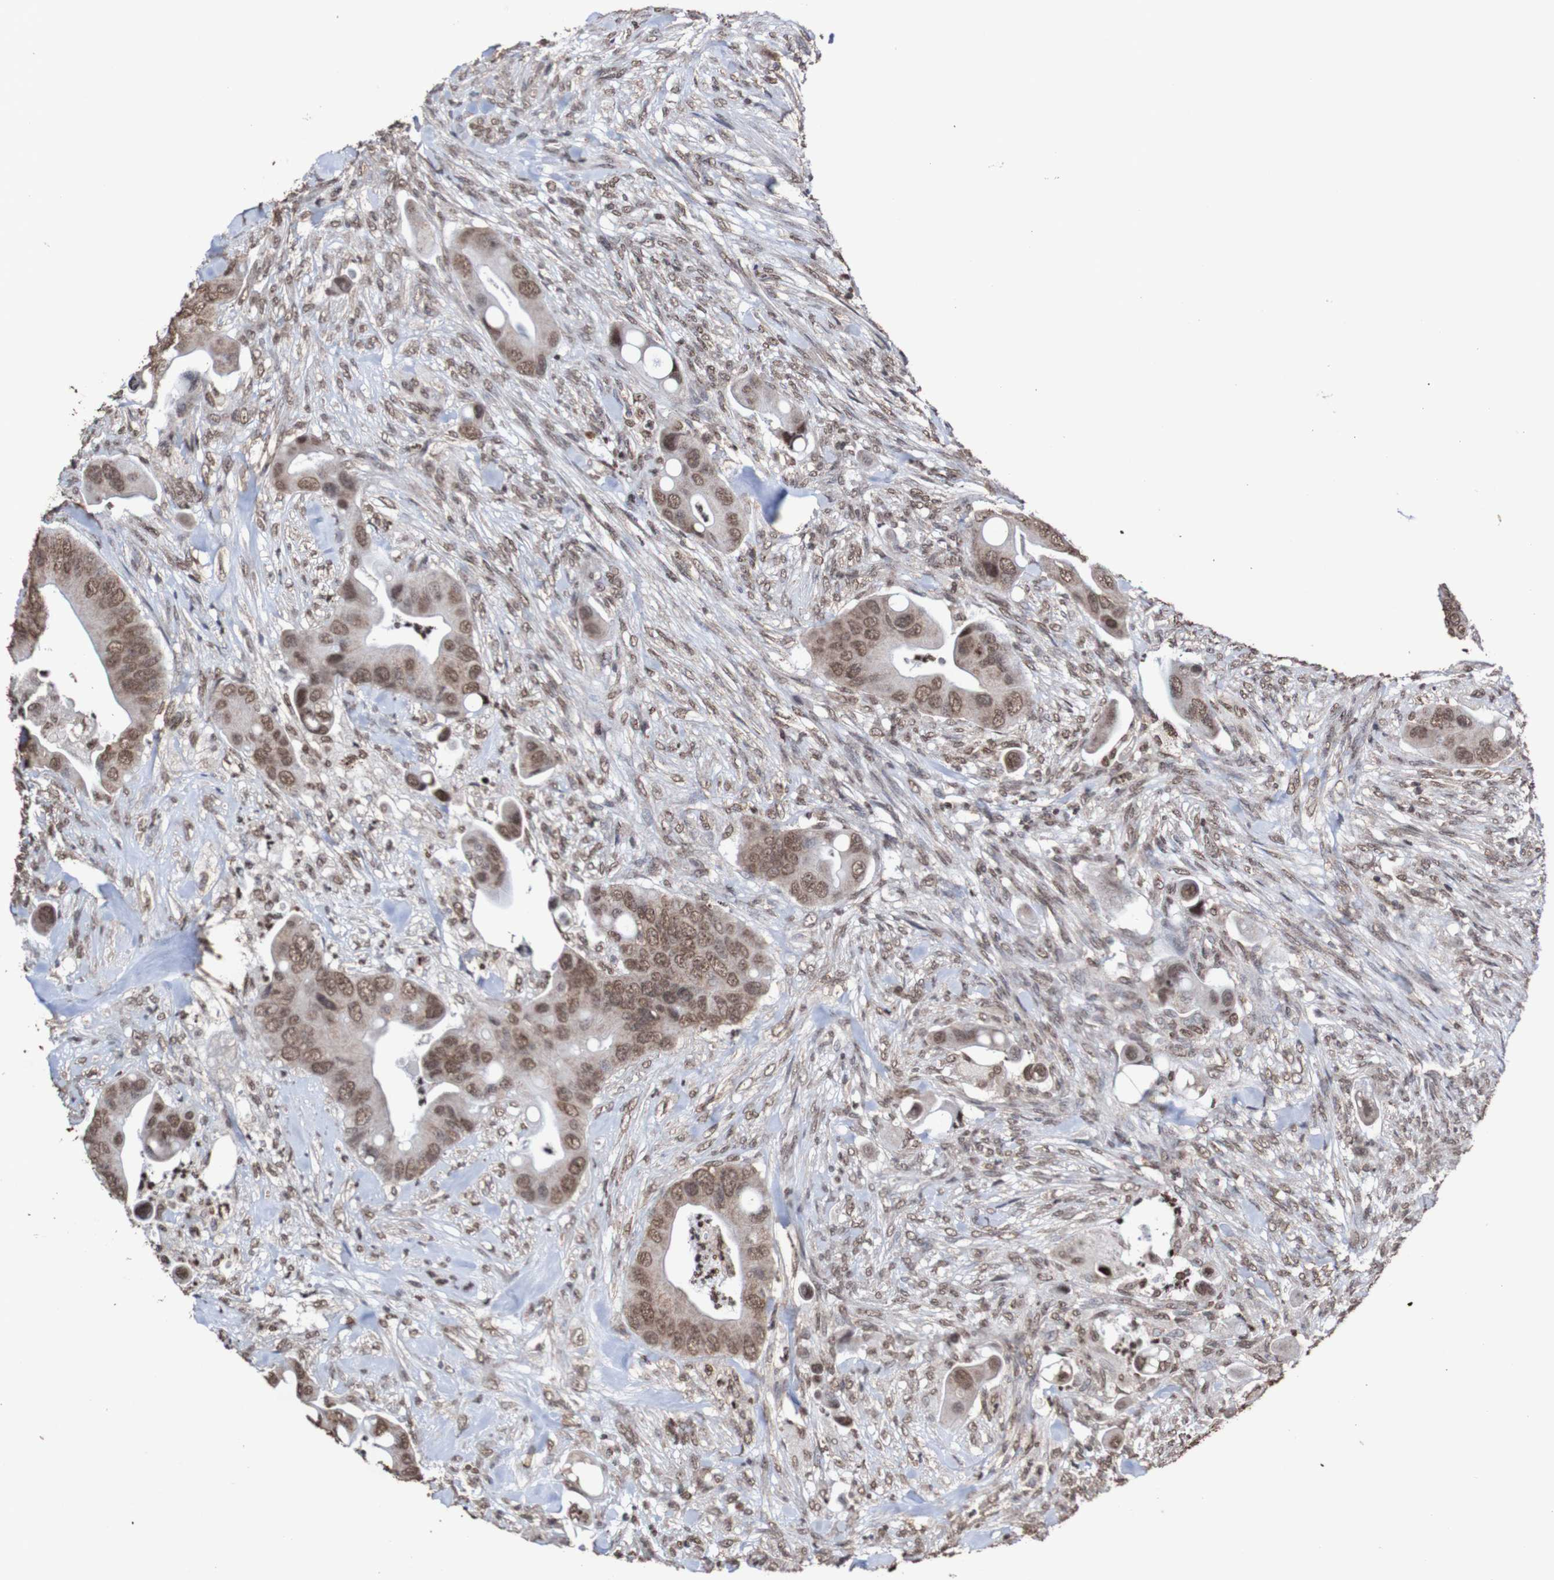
{"staining": {"intensity": "moderate", "quantity": ">75%", "location": "cytoplasmic/membranous,nuclear"}, "tissue": "colorectal cancer", "cell_type": "Tumor cells", "image_type": "cancer", "snomed": [{"axis": "morphology", "description": "Adenocarcinoma, NOS"}, {"axis": "topography", "description": "Rectum"}], "caption": "Tumor cells display medium levels of moderate cytoplasmic/membranous and nuclear staining in approximately >75% of cells in human colorectal cancer (adenocarcinoma).", "gene": "GFI1", "patient": {"sex": "female", "age": 57}}